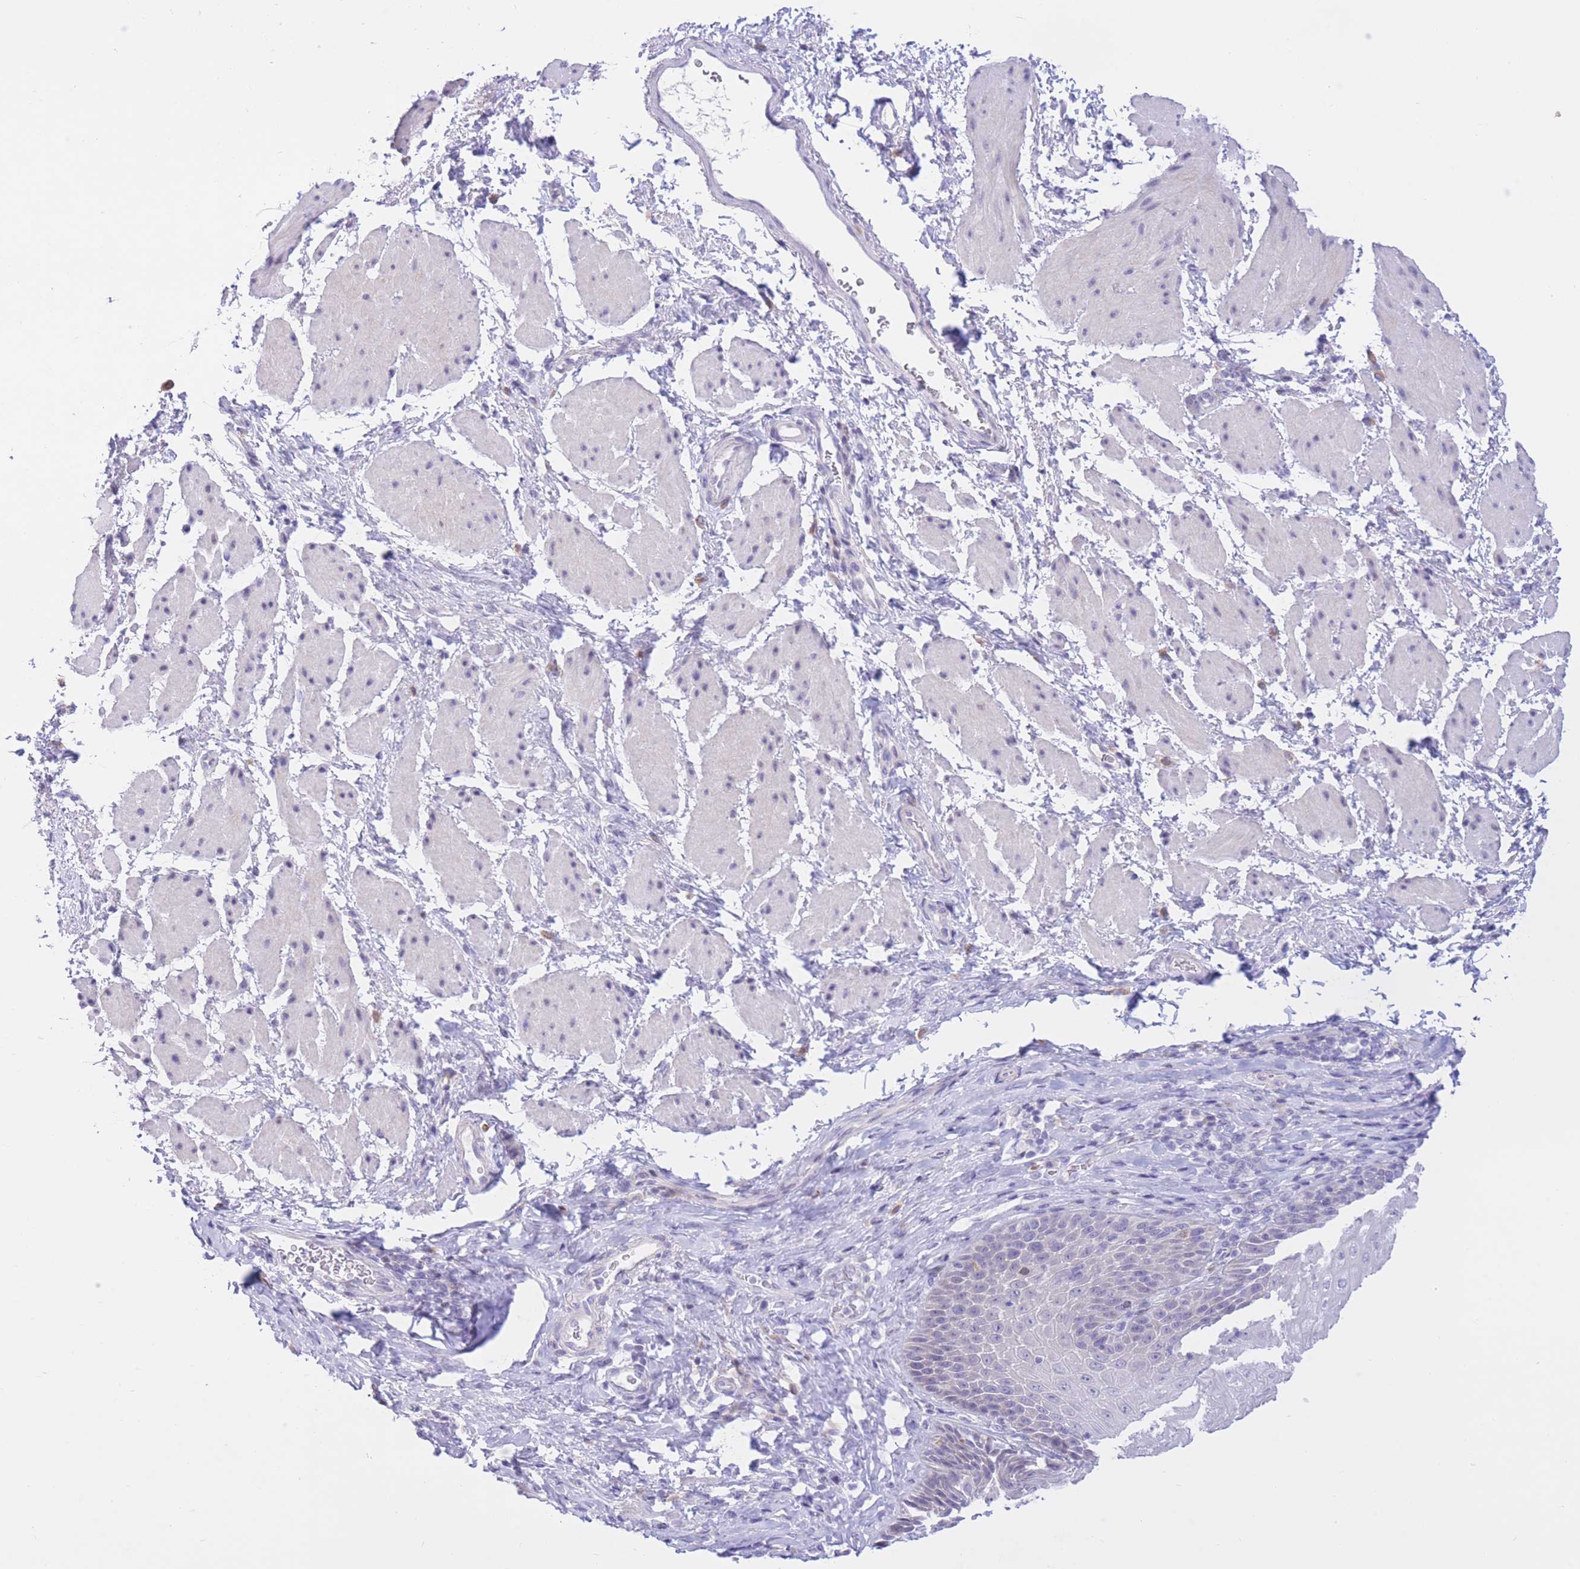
{"staining": {"intensity": "weak", "quantity": "<25%", "location": "nuclear"}, "tissue": "esophagus", "cell_type": "Squamous epithelial cells", "image_type": "normal", "snomed": [{"axis": "morphology", "description": "Normal tissue, NOS"}, {"axis": "topography", "description": "Esophagus"}], "caption": "Squamous epithelial cells show no significant expression in benign esophagus. (DAB immunohistochemistry with hematoxylin counter stain).", "gene": "RPL39L", "patient": {"sex": "female", "age": 61}}